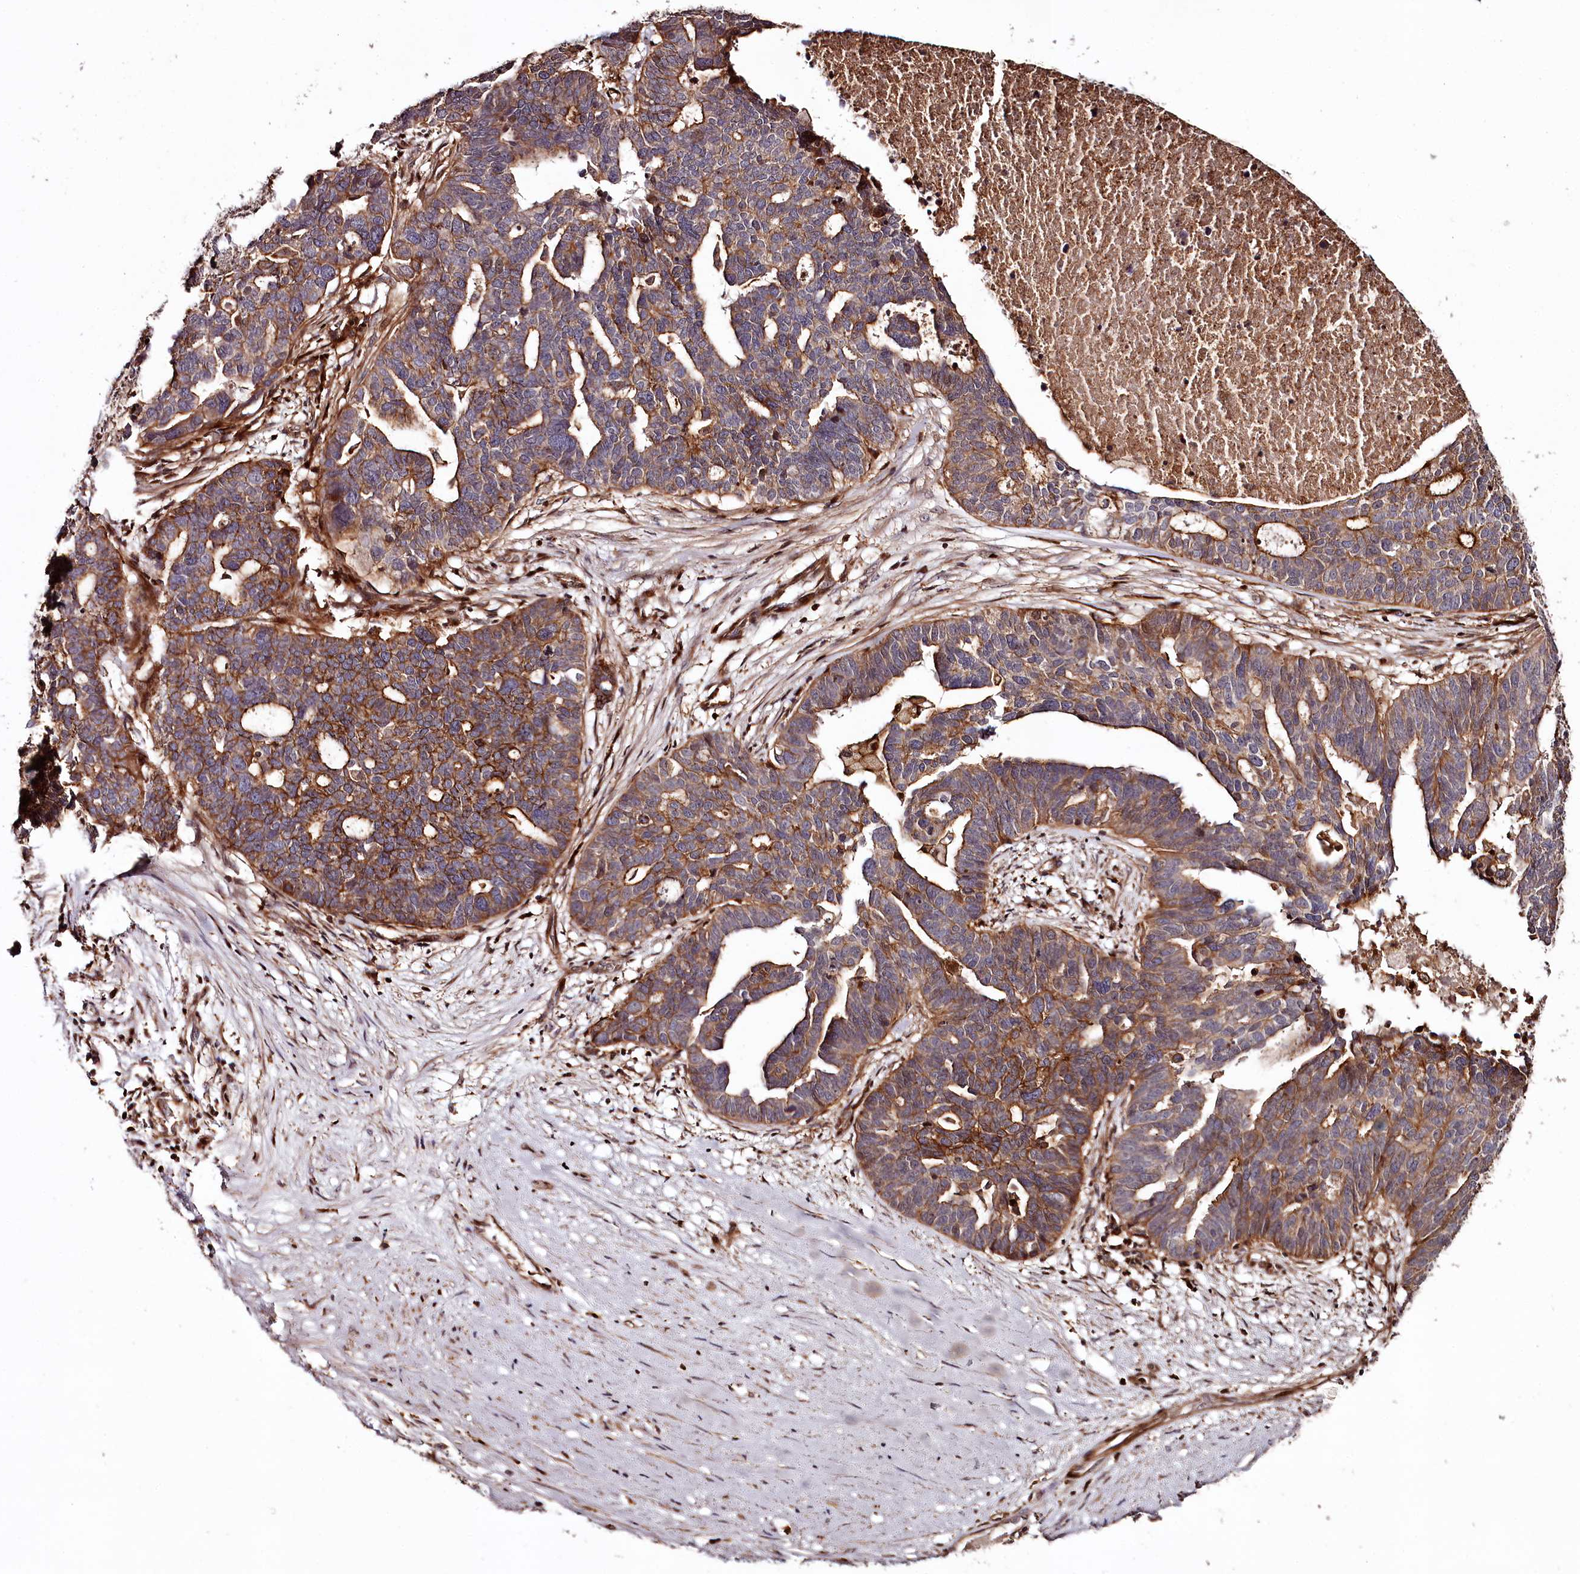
{"staining": {"intensity": "moderate", "quantity": ">75%", "location": "cytoplasmic/membranous"}, "tissue": "ovarian cancer", "cell_type": "Tumor cells", "image_type": "cancer", "snomed": [{"axis": "morphology", "description": "Cystadenocarcinoma, serous, NOS"}, {"axis": "topography", "description": "Ovary"}], "caption": "Ovarian cancer (serous cystadenocarcinoma) tissue reveals moderate cytoplasmic/membranous positivity in approximately >75% of tumor cells, visualized by immunohistochemistry. Ihc stains the protein in brown and the nuclei are stained blue.", "gene": "KIF14", "patient": {"sex": "female", "age": 59}}